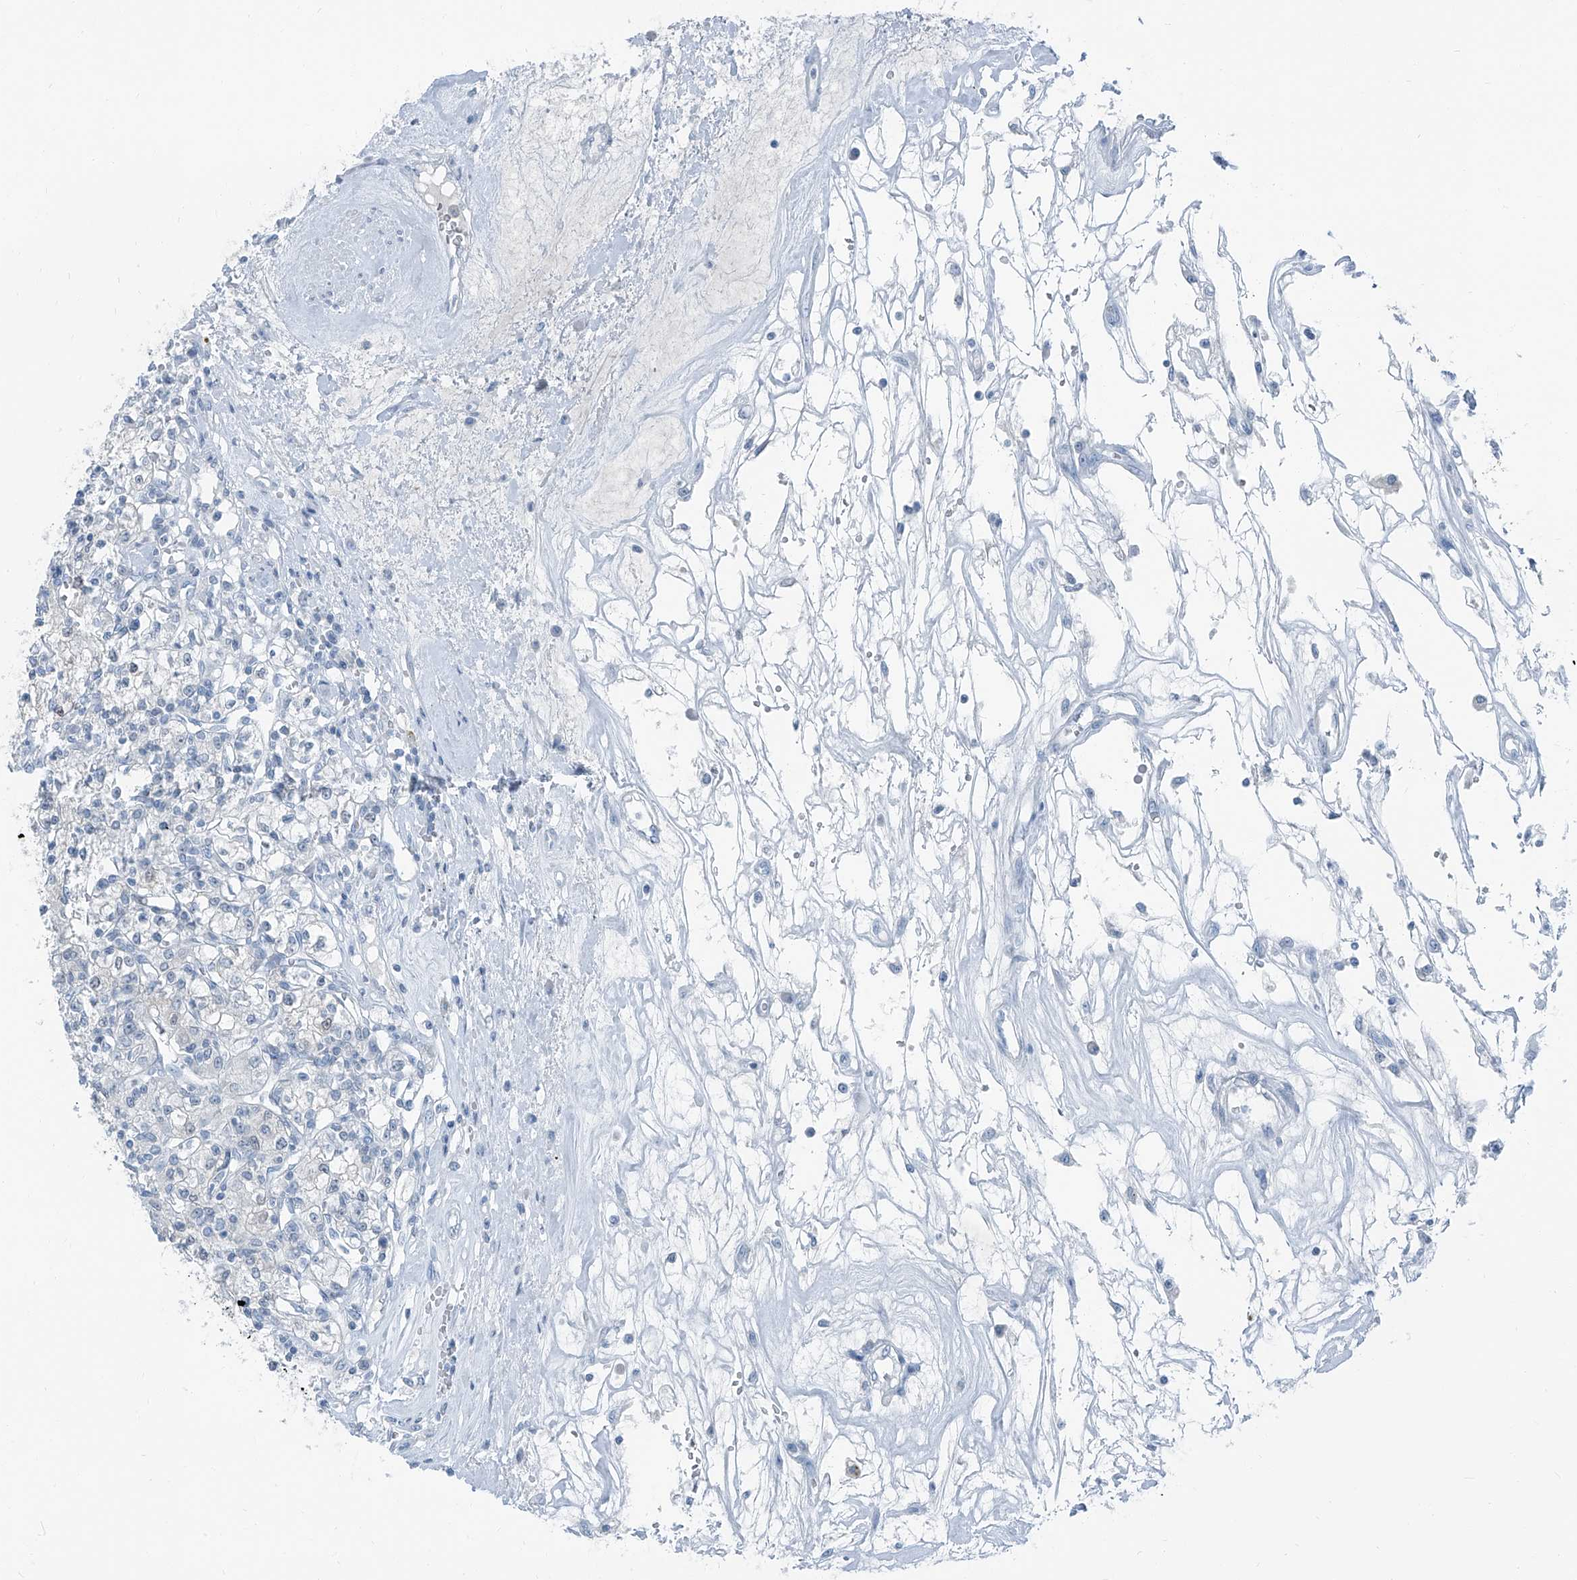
{"staining": {"intensity": "negative", "quantity": "none", "location": "none"}, "tissue": "renal cancer", "cell_type": "Tumor cells", "image_type": "cancer", "snomed": [{"axis": "morphology", "description": "Adenocarcinoma, NOS"}, {"axis": "topography", "description": "Kidney"}], "caption": "Human renal adenocarcinoma stained for a protein using IHC shows no expression in tumor cells.", "gene": "RGN", "patient": {"sex": "female", "age": 59}}